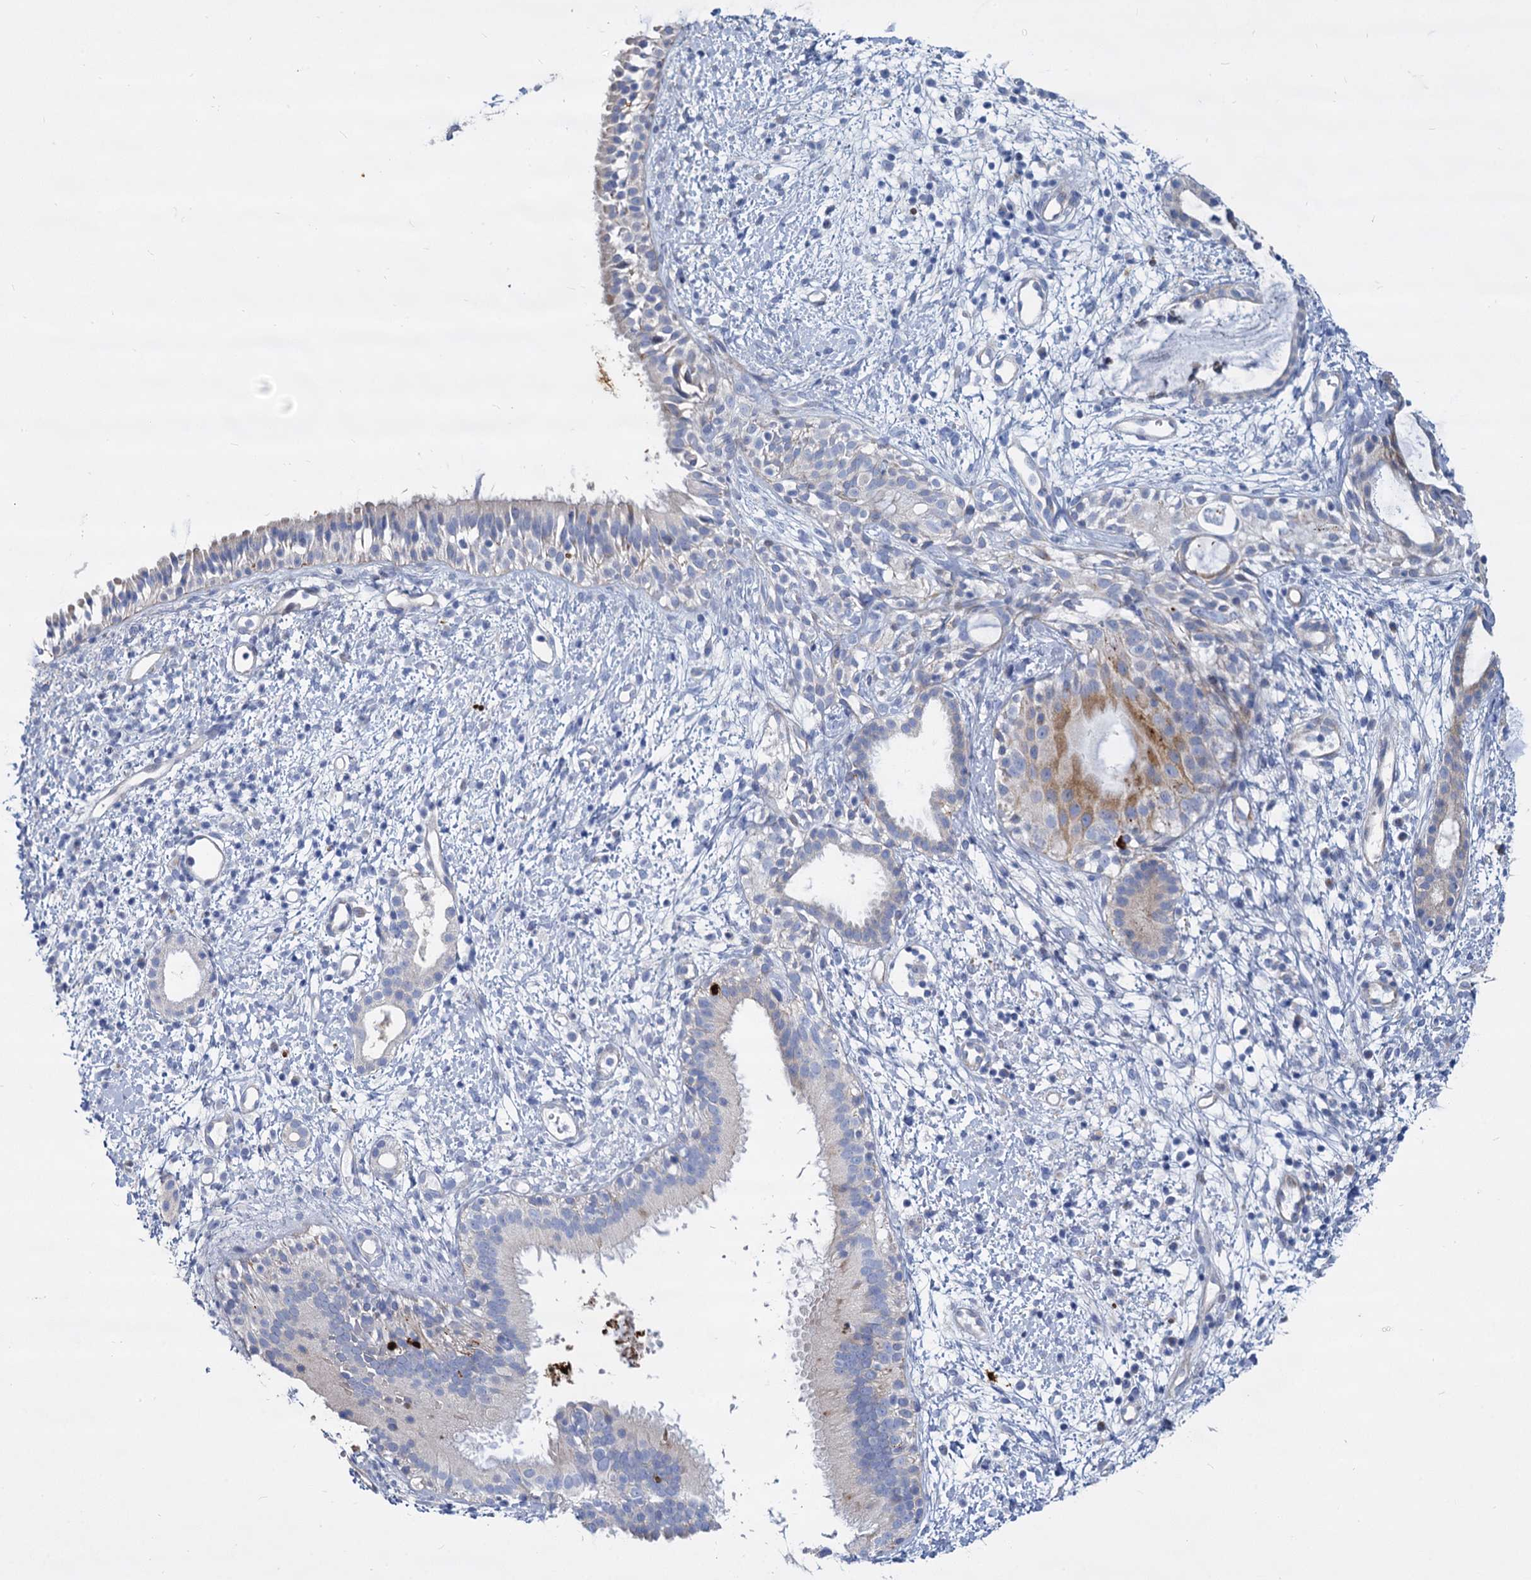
{"staining": {"intensity": "negative", "quantity": "none", "location": "none"}, "tissue": "nasopharynx", "cell_type": "Respiratory epithelial cells", "image_type": "normal", "snomed": [{"axis": "morphology", "description": "Normal tissue, NOS"}, {"axis": "topography", "description": "Nasopharynx"}], "caption": "An IHC photomicrograph of unremarkable nasopharynx is shown. There is no staining in respiratory epithelial cells of nasopharynx.", "gene": "TRIM77", "patient": {"sex": "male", "age": 22}}